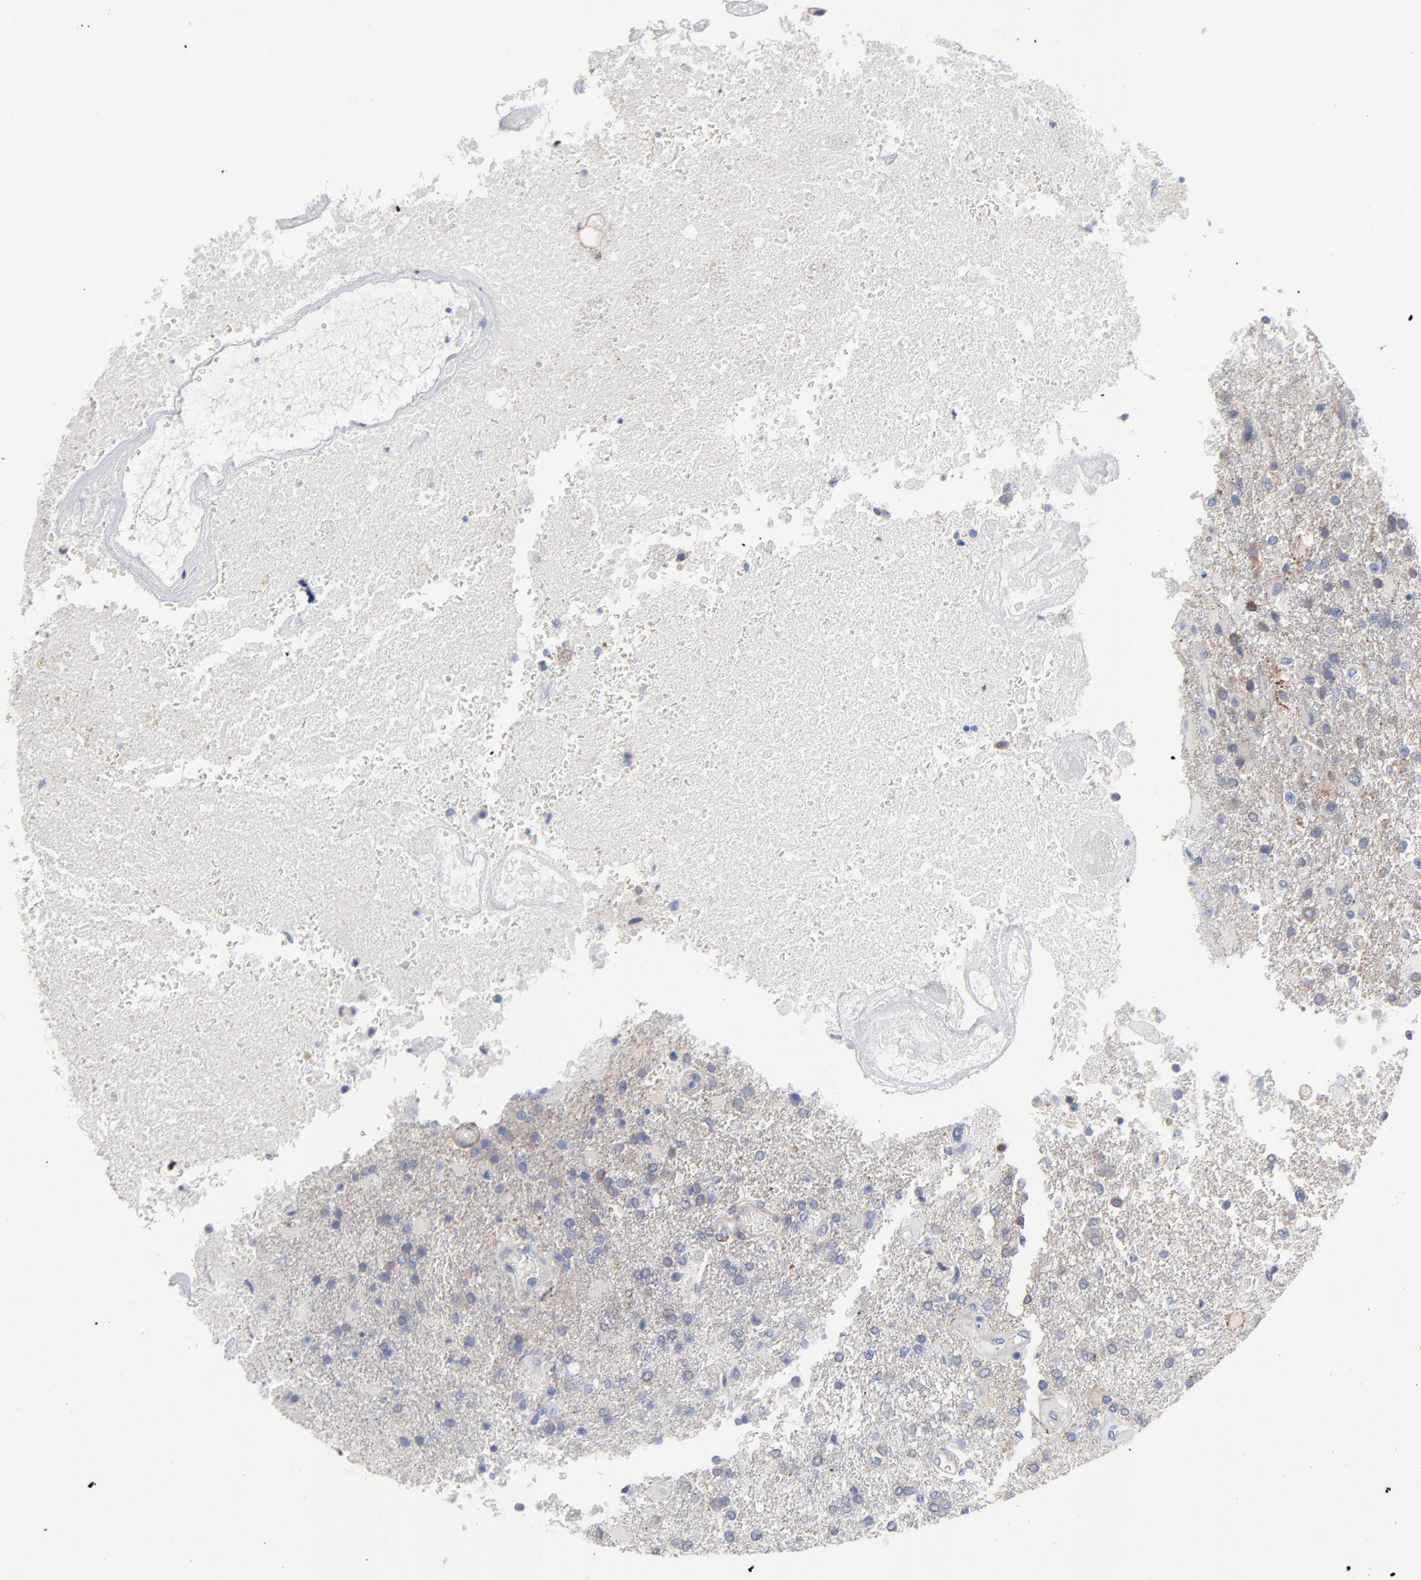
{"staining": {"intensity": "weak", "quantity": "25%-75%", "location": "cytoplasmic/membranous"}, "tissue": "glioma", "cell_type": "Tumor cells", "image_type": "cancer", "snomed": [{"axis": "morphology", "description": "Glioma, malignant, High grade"}, {"axis": "topography", "description": "Cerebral cortex"}], "caption": "Immunohistochemical staining of human malignant high-grade glioma exhibits weak cytoplasmic/membranous protein staining in about 25%-75% of tumor cells.", "gene": "PDLIM2", "patient": {"sex": "male", "age": 79}}